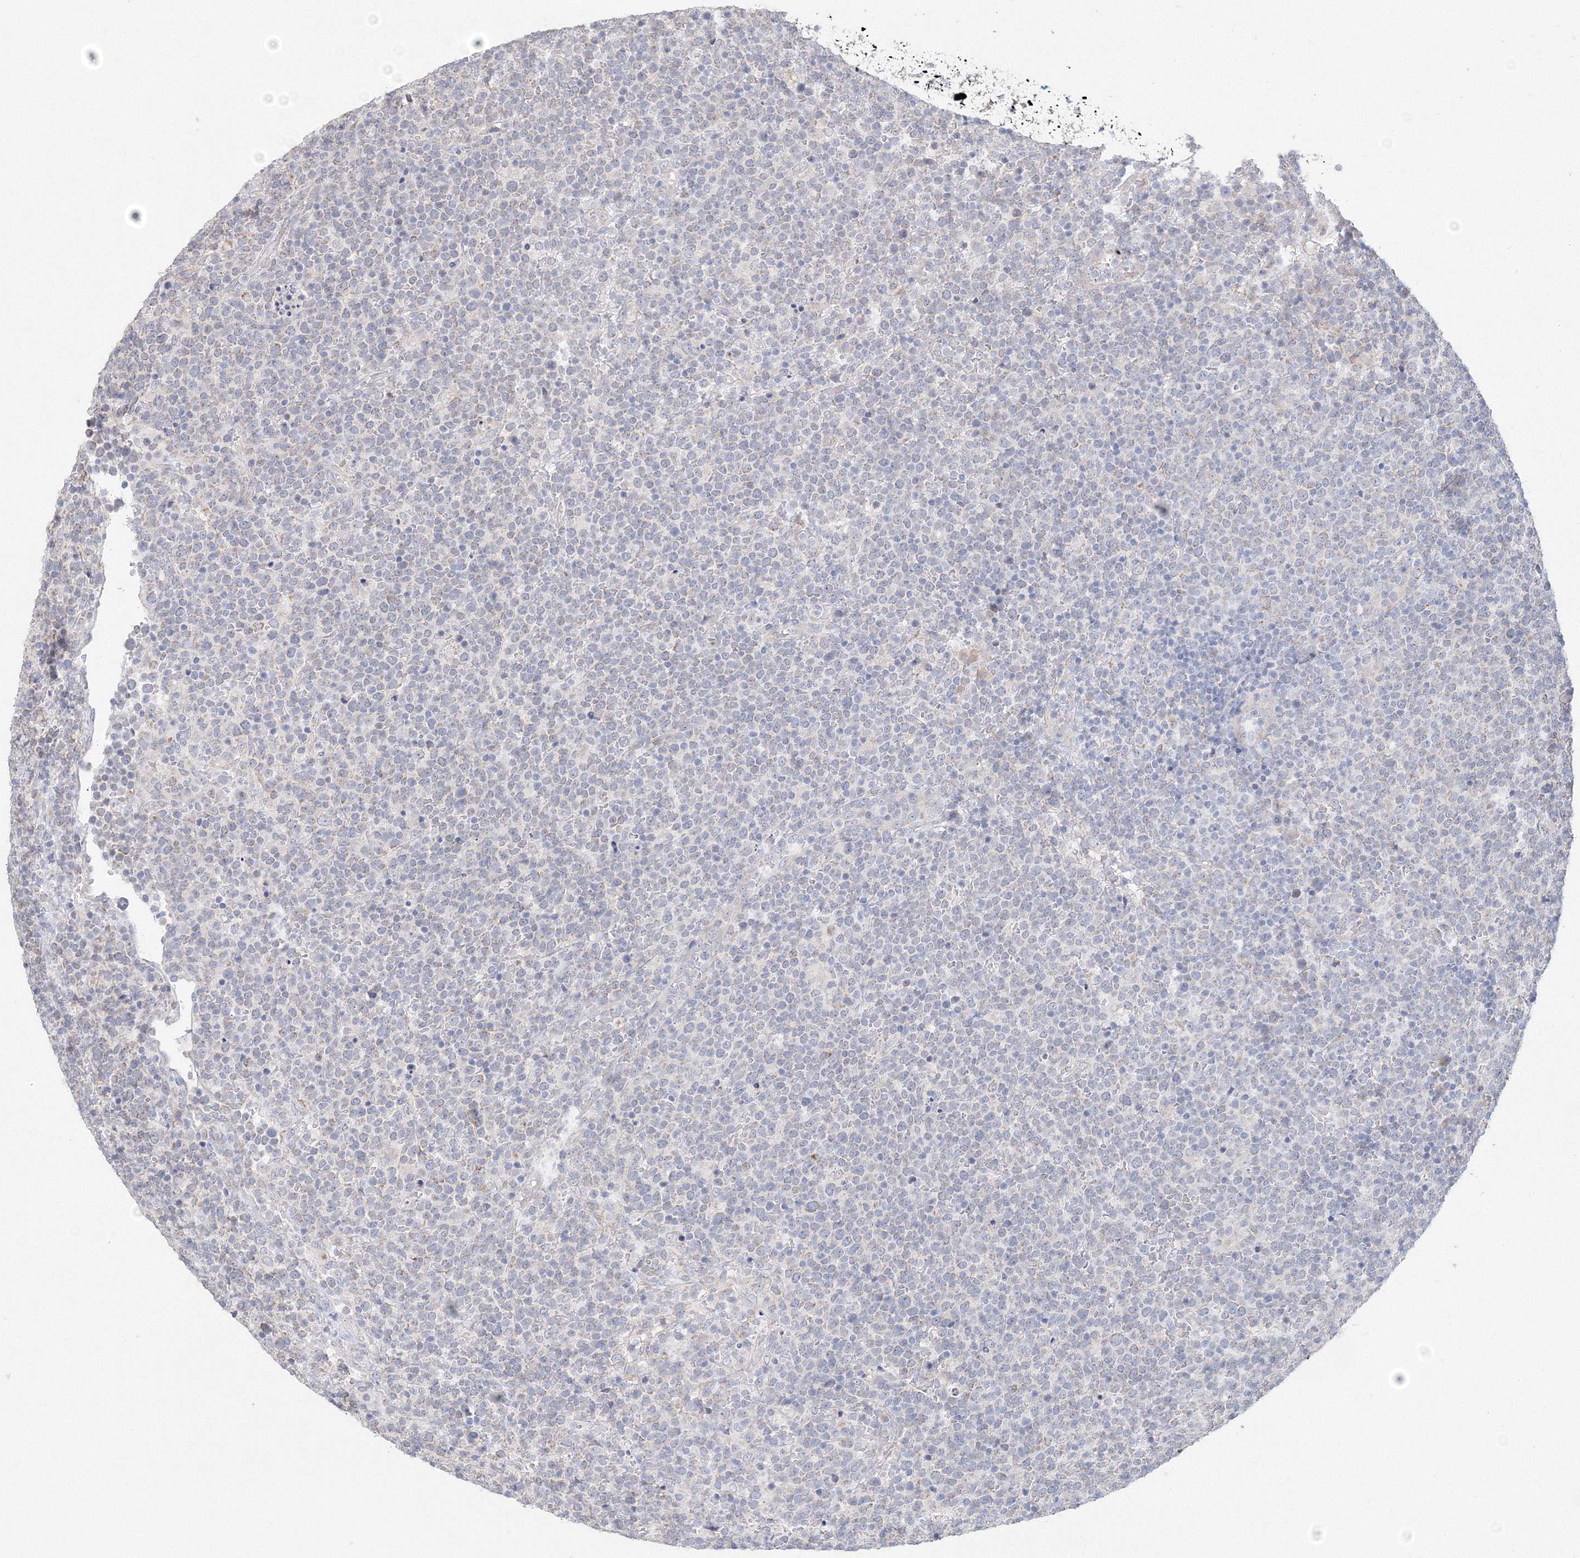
{"staining": {"intensity": "negative", "quantity": "none", "location": "none"}, "tissue": "lymphoma", "cell_type": "Tumor cells", "image_type": "cancer", "snomed": [{"axis": "morphology", "description": "Malignant lymphoma, non-Hodgkin's type, High grade"}, {"axis": "topography", "description": "Lymph node"}], "caption": "This is an IHC image of human high-grade malignant lymphoma, non-Hodgkin's type. There is no staining in tumor cells.", "gene": "DHRS12", "patient": {"sex": "male", "age": 61}}